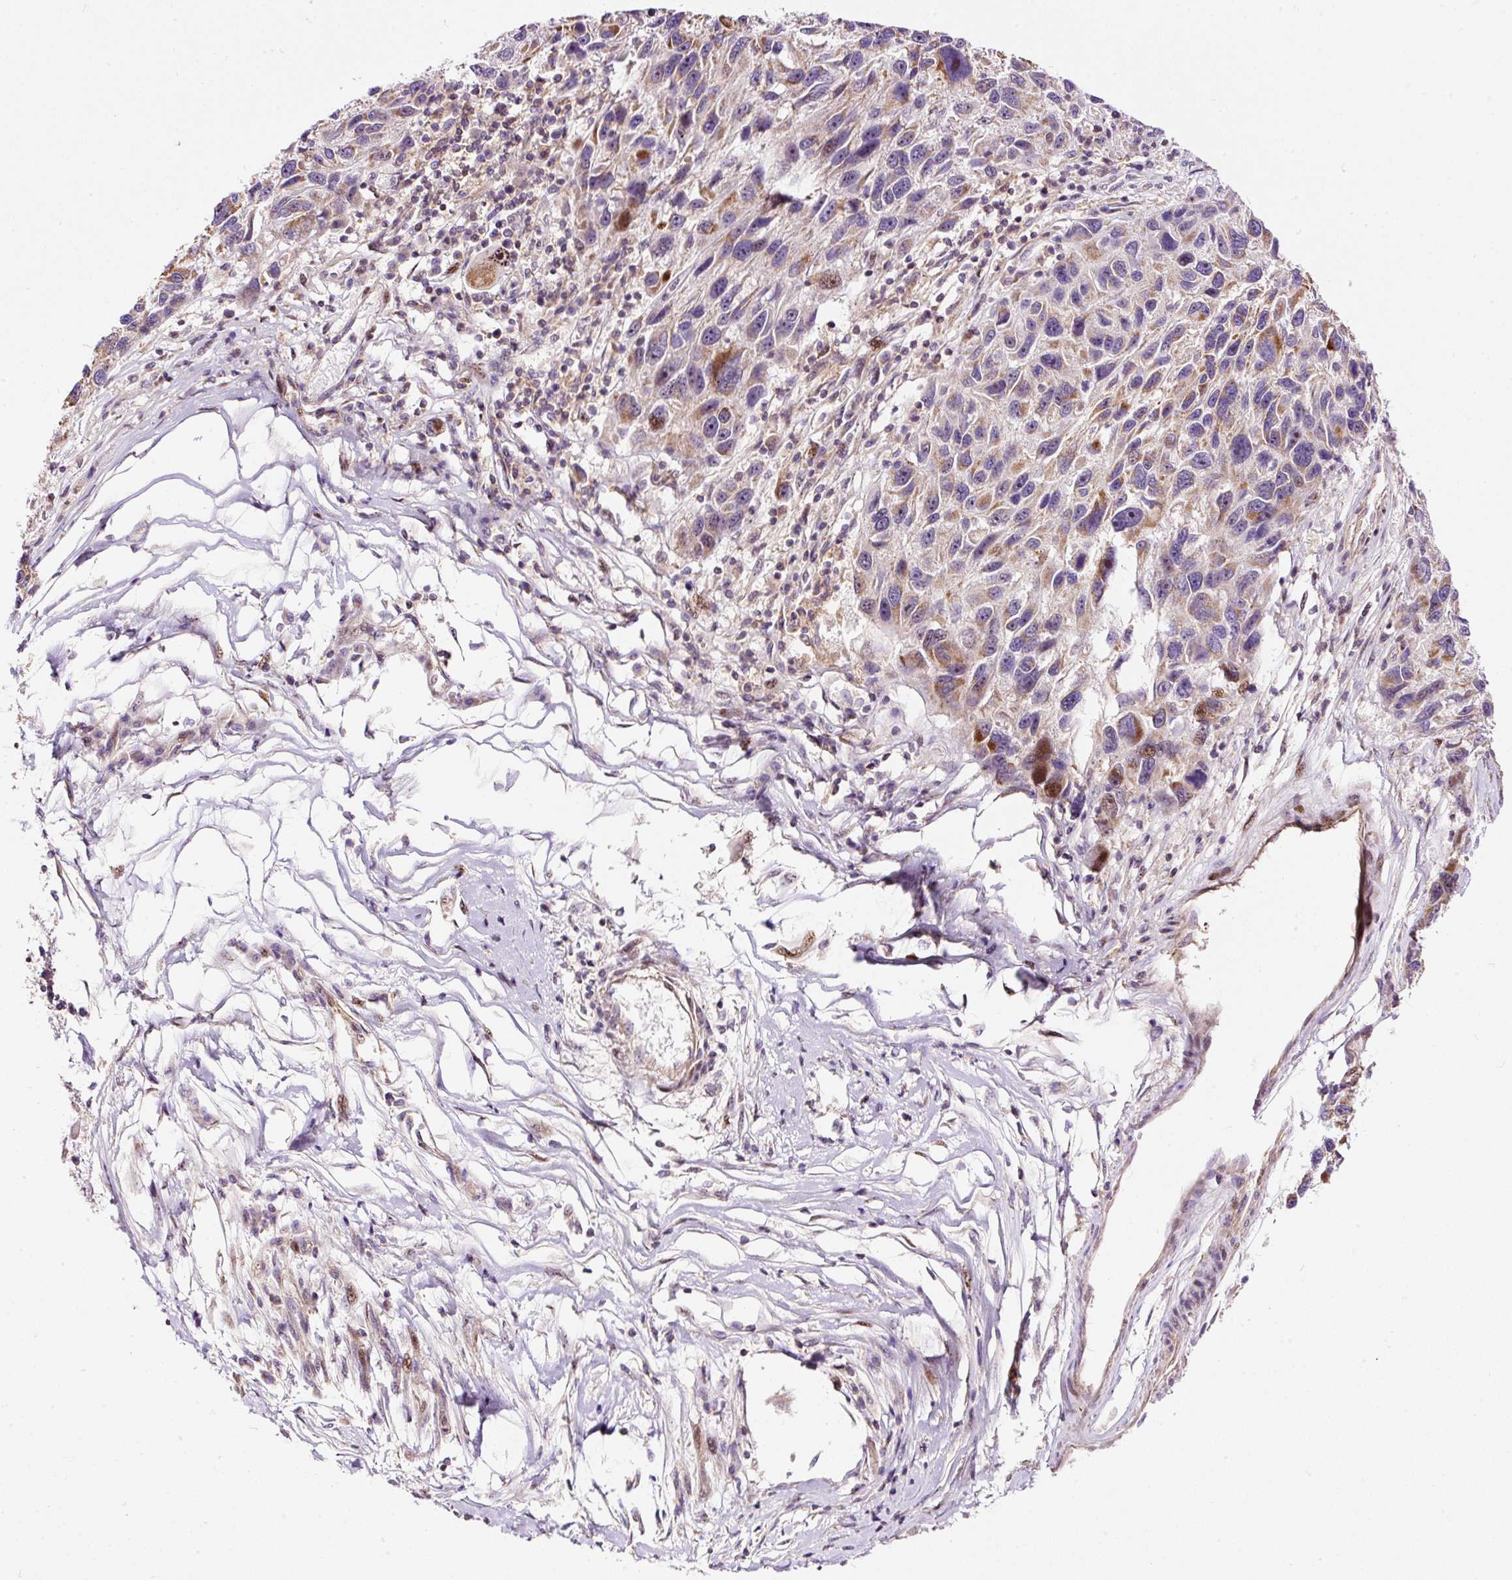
{"staining": {"intensity": "moderate", "quantity": "25%-75%", "location": "cytoplasmic/membranous,nuclear"}, "tissue": "melanoma", "cell_type": "Tumor cells", "image_type": "cancer", "snomed": [{"axis": "morphology", "description": "Malignant melanoma, NOS"}, {"axis": "topography", "description": "Skin"}], "caption": "A medium amount of moderate cytoplasmic/membranous and nuclear positivity is seen in approximately 25%-75% of tumor cells in melanoma tissue.", "gene": "BOLA3", "patient": {"sex": "male", "age": 53}}